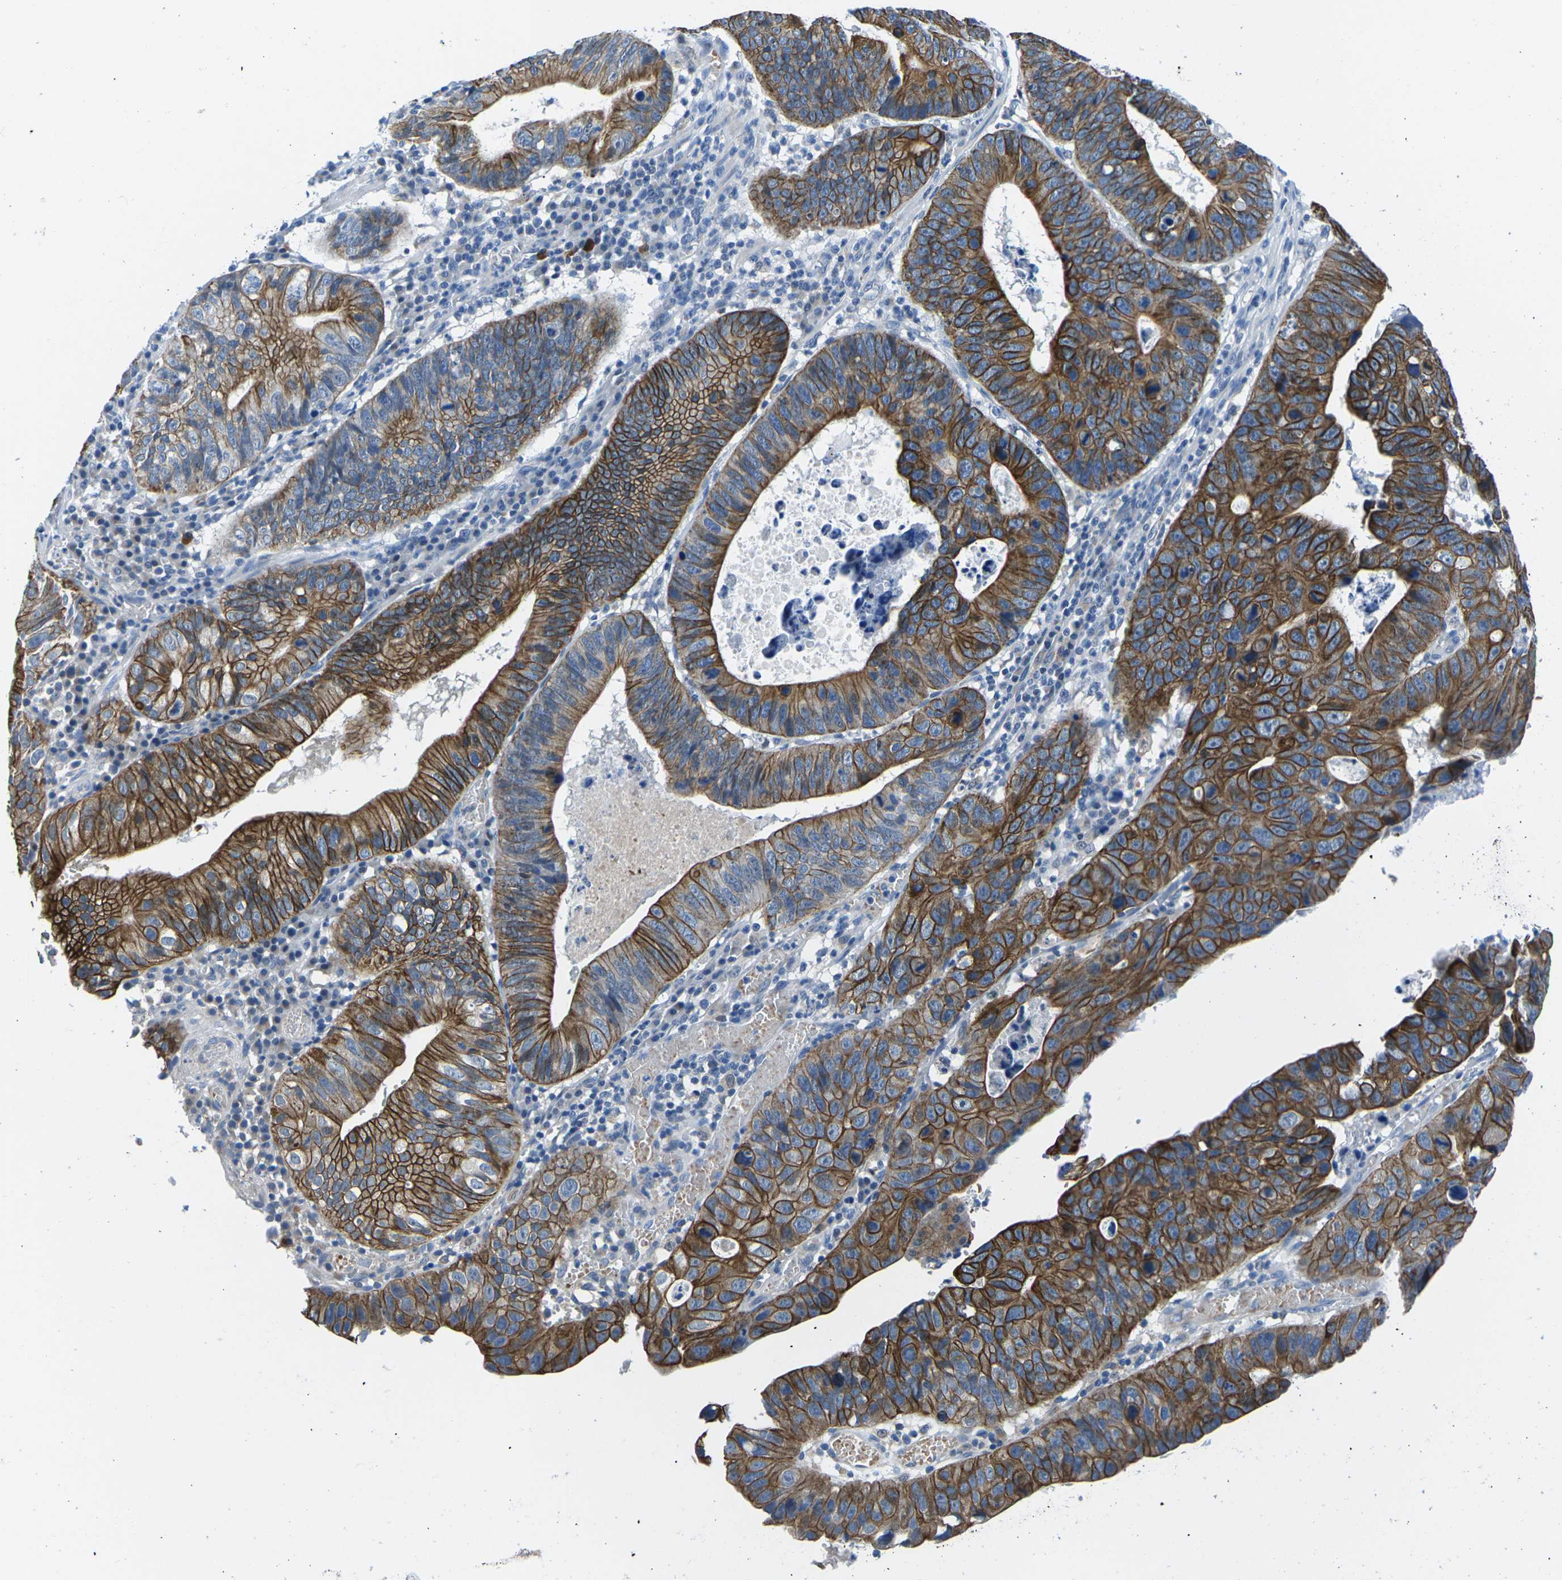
{"staining": {"intensity": "strong", "quantity": ">75%", "location": "cytoplasmic/membranous"}, "tissue": "stomach cancer", "cell_type": "Tumor cells", "image_type": "cancer", "snomed": [{"axis": "morphology", "description": "Adenocarcinoma, NOS"}, {"axis": "topography", "description": "Stomach"}], "caption": "Human adenocarcinoma (stomach) stained for a protein (brown) shows strong cytoplasmic/membranous positive expression in approximately >75% of tumor cells.", "gene": "TM6SF1", "patient": {"sex": "male", "age": 59}}